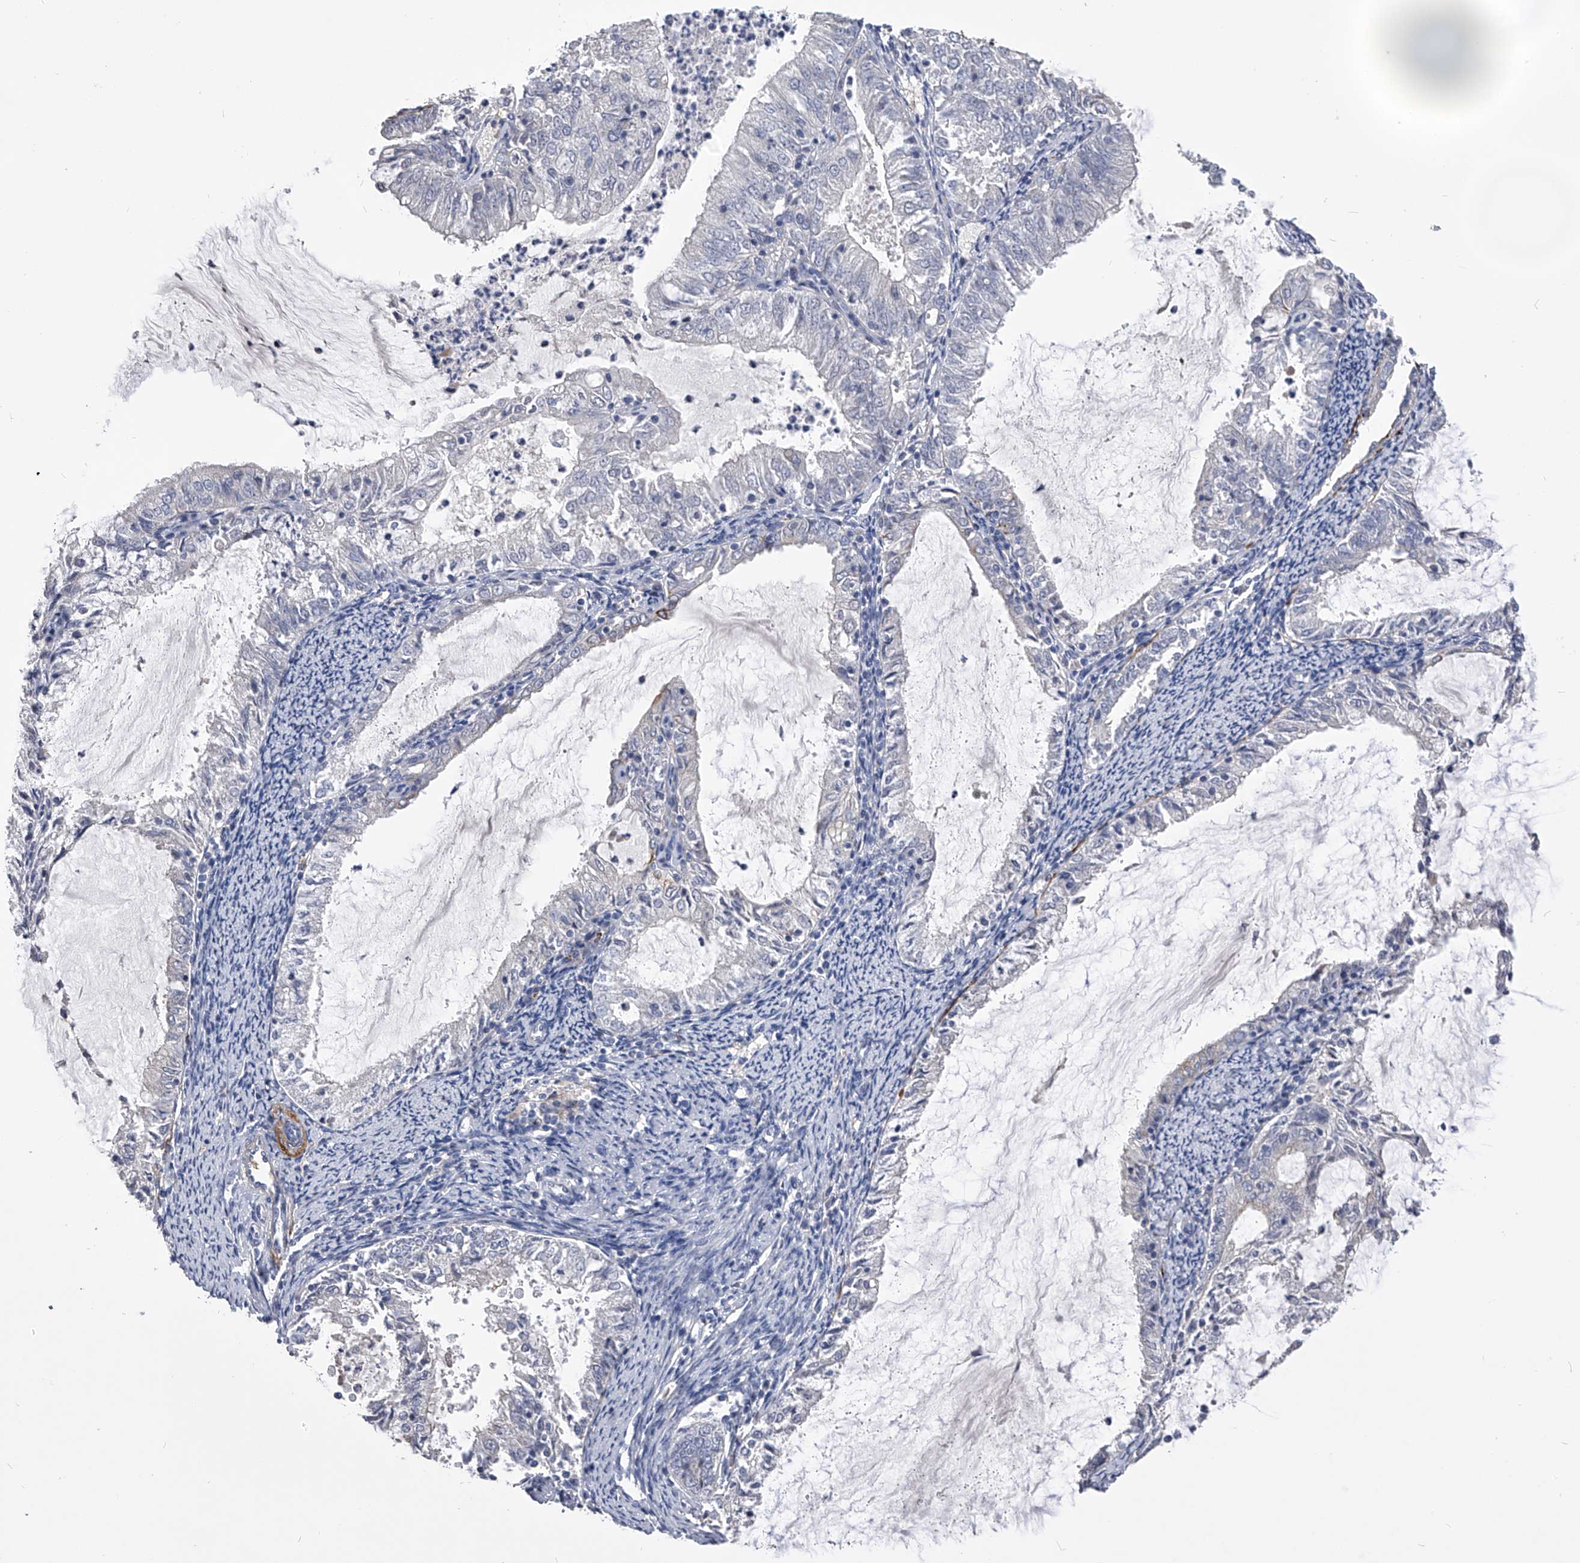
{"staining": {"intensity": "negative", "quantity": "none", "location": "none"}, "tissue": "endometrial cancer", "cell_type": "Tumor cells", "image_type": "cancer", "snomed": [{"axis": "morphology", "description": "Adenocarcinoma, NOS"}, {"axis": "topography", "description": "Endometrium"}], "caption": "Immunohistochemical staining of human endometrial adenocarcinoma reveals no significant expression in tumor cells.", "gene": "MDN1", "patient": {"sex": "female", "age": 57}}